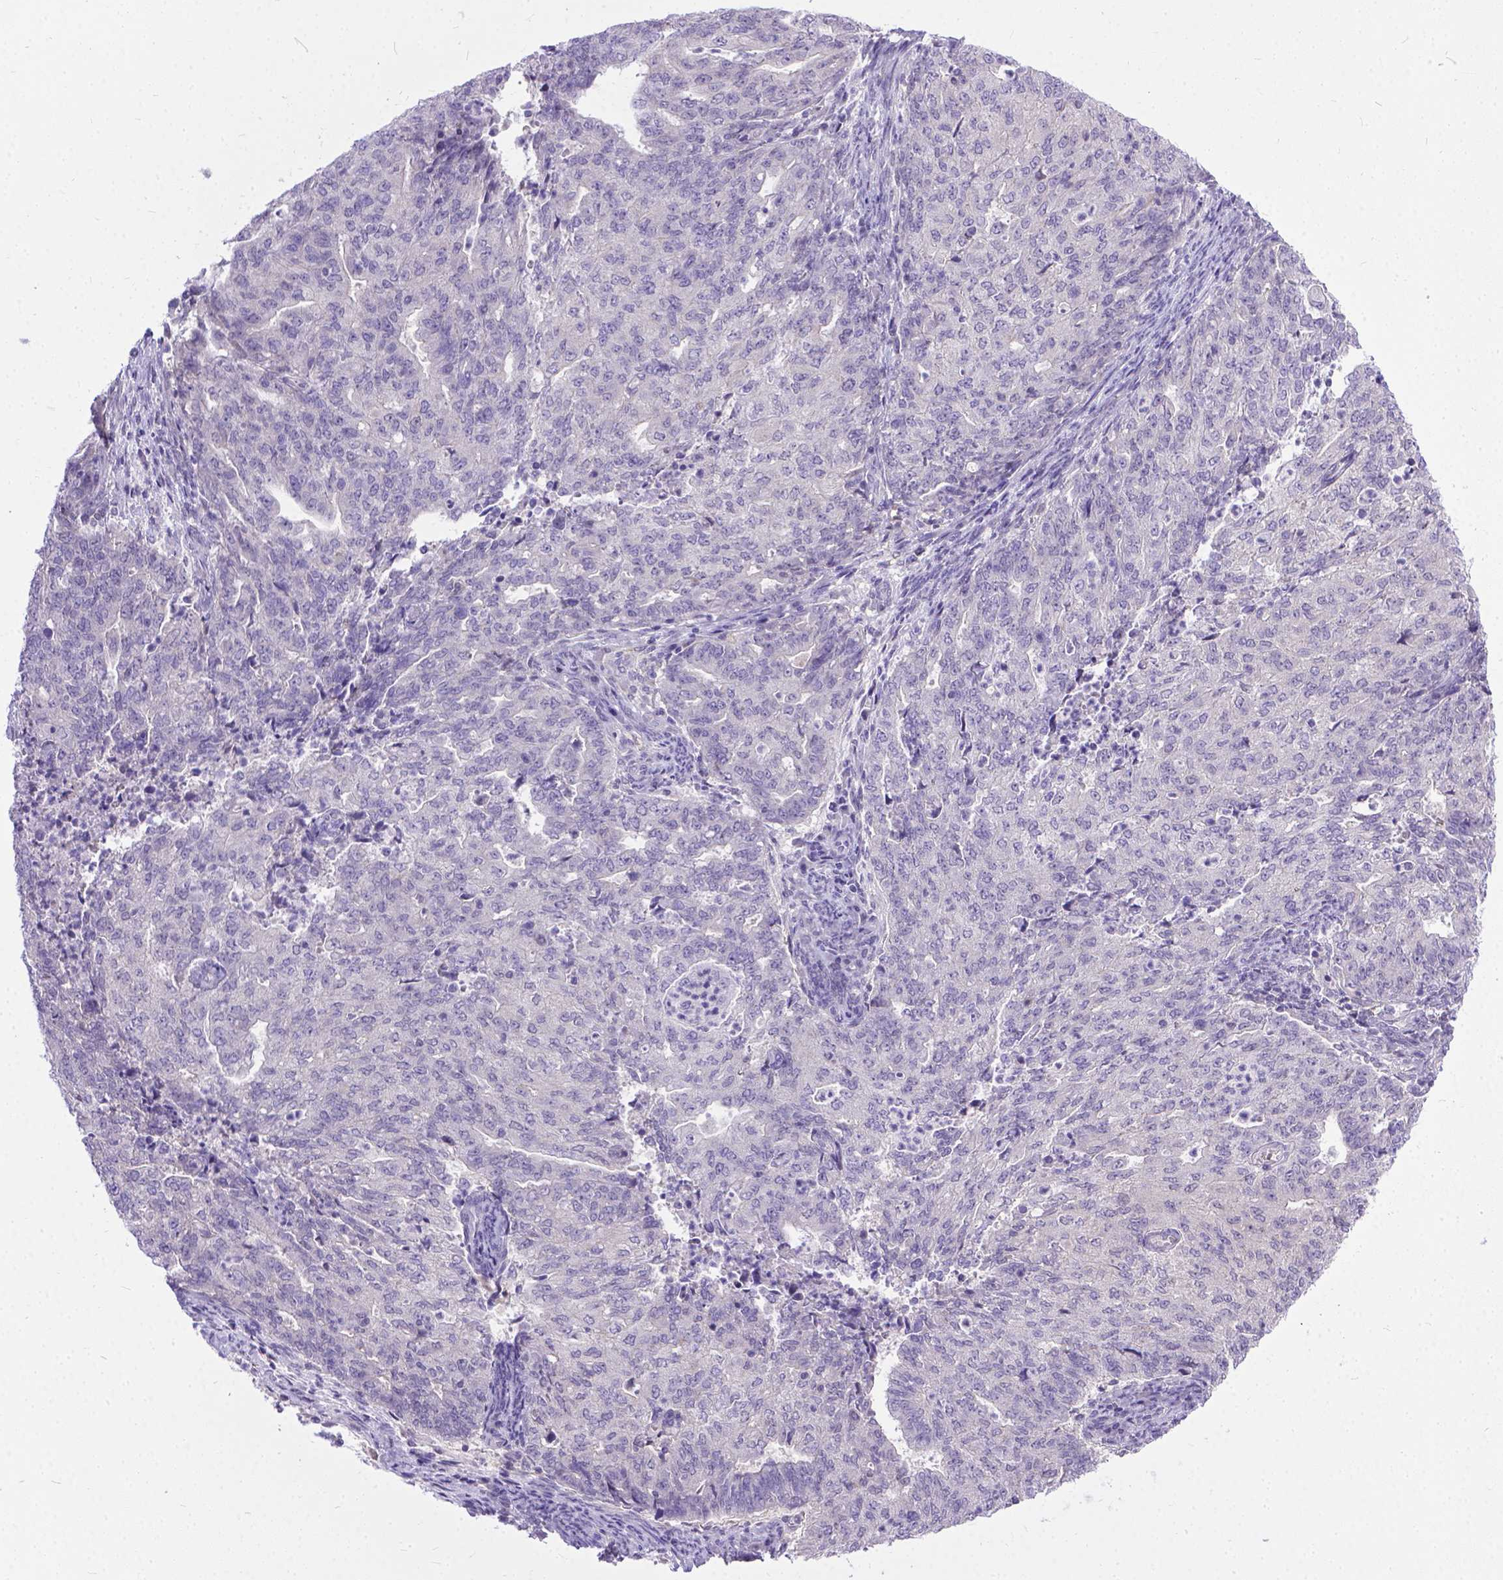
{"staining": {"intensity": "negative", "quantity": "none", "location": "none"}, "tissue": "endometrial cancer", "cell_type": "Tumor cells", "image_type": "cancer", "snomed": [{"axis": "morphology", "description": "Adenocarcinoma, NOS"}, {"axis": "topography", "description": "Endometrium"}], "caption": "Micrograph shows no significant protein staining in tumor cells of adenocarcinoma (endometrial).", "gene": "TTLL6", "patient": {"sex": "female", "age": 82}}